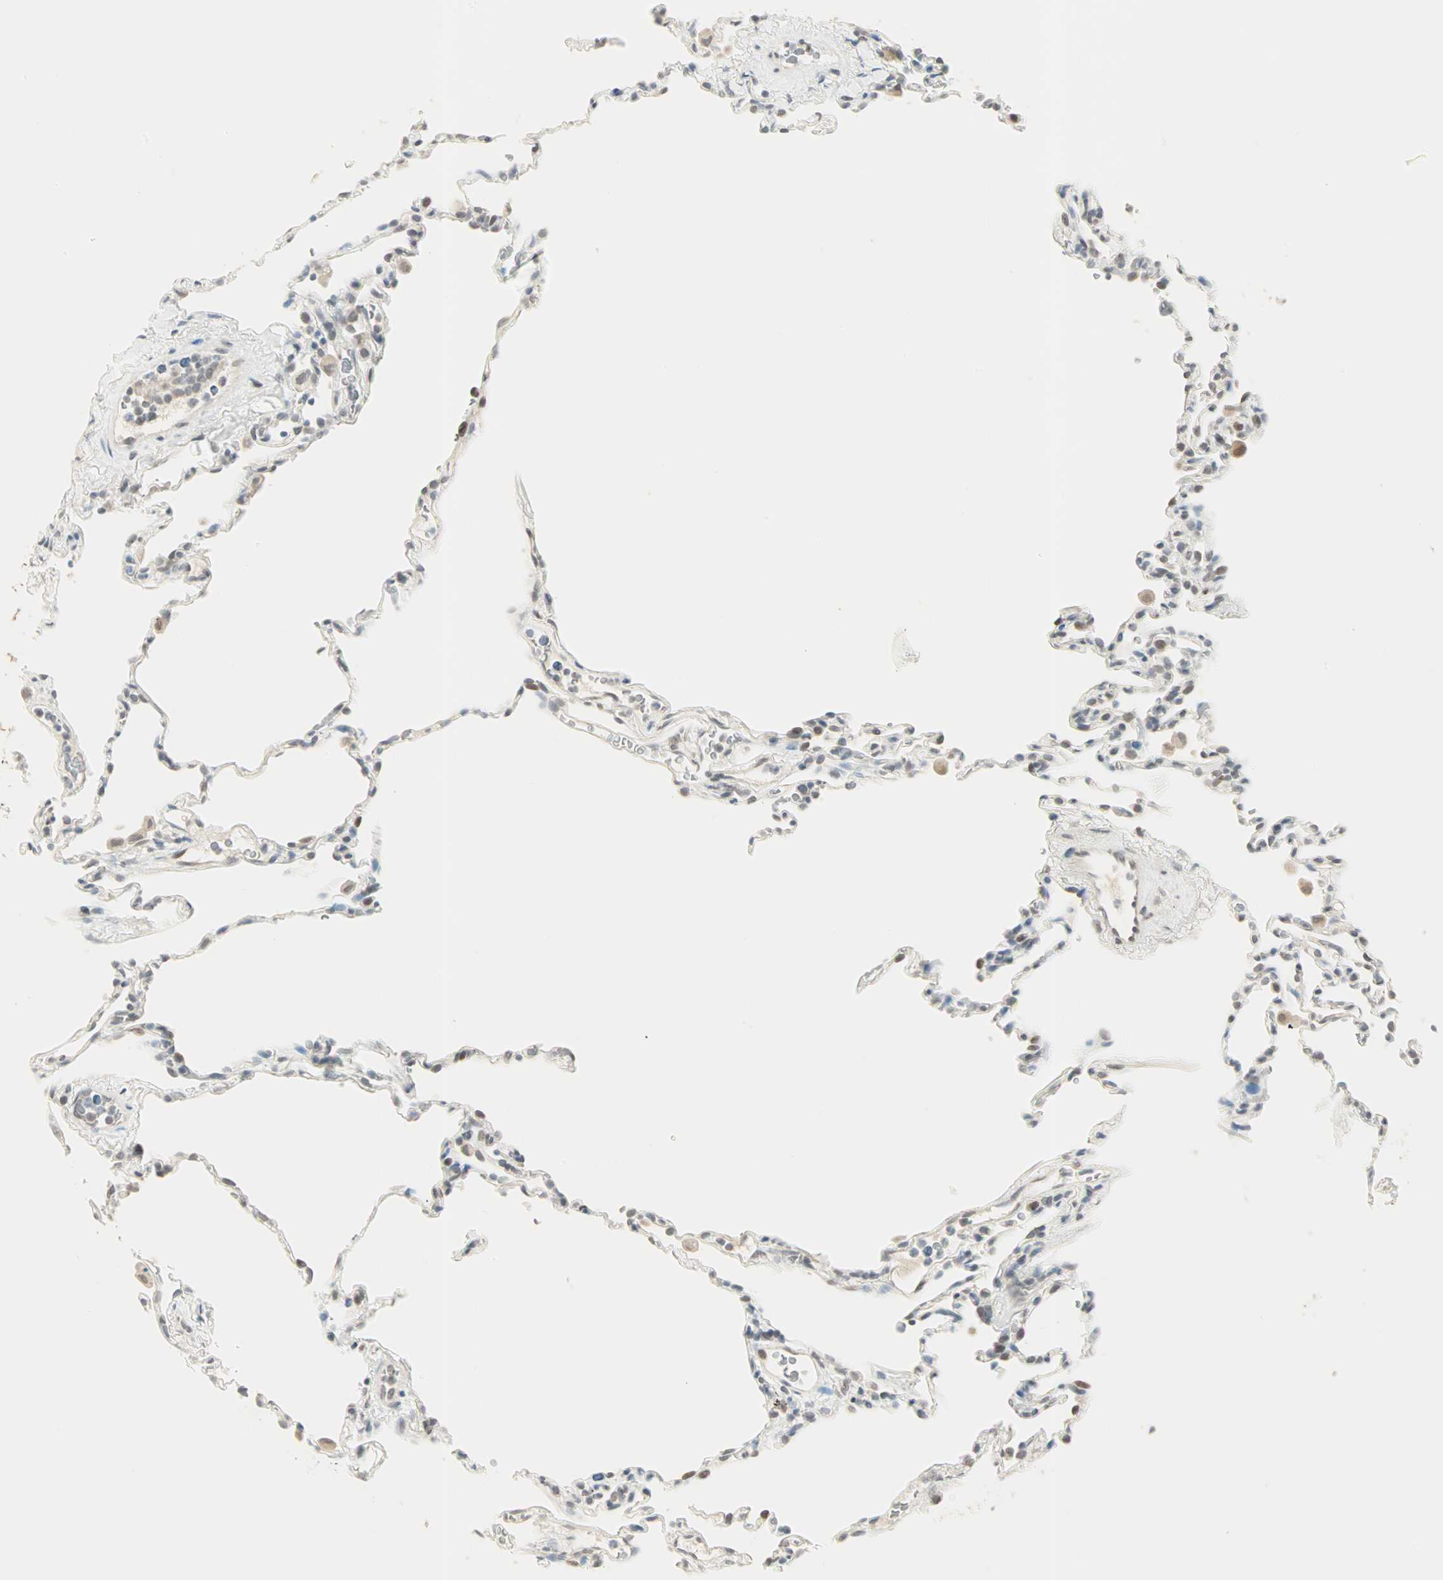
{"staining": {"intensity": "weak", "quantity": "<25%", "location": "nuclear"}, "tissue": "lung", "cell_type": "Alveolar cells", "image_type": "normal", "snomed": [{"axis": "morphology", "description": "Normal tissue, NOS"}, {"axis": "topography", "description": "Lung"}], "caption": "A high-resolution photomicrograph shows immunohistochemistry (IHC) staining of benign lung, which displays no significant expression in alveolar cells.", "gene": "BCAN", "patient": {"sex": "male", "age": 59}}